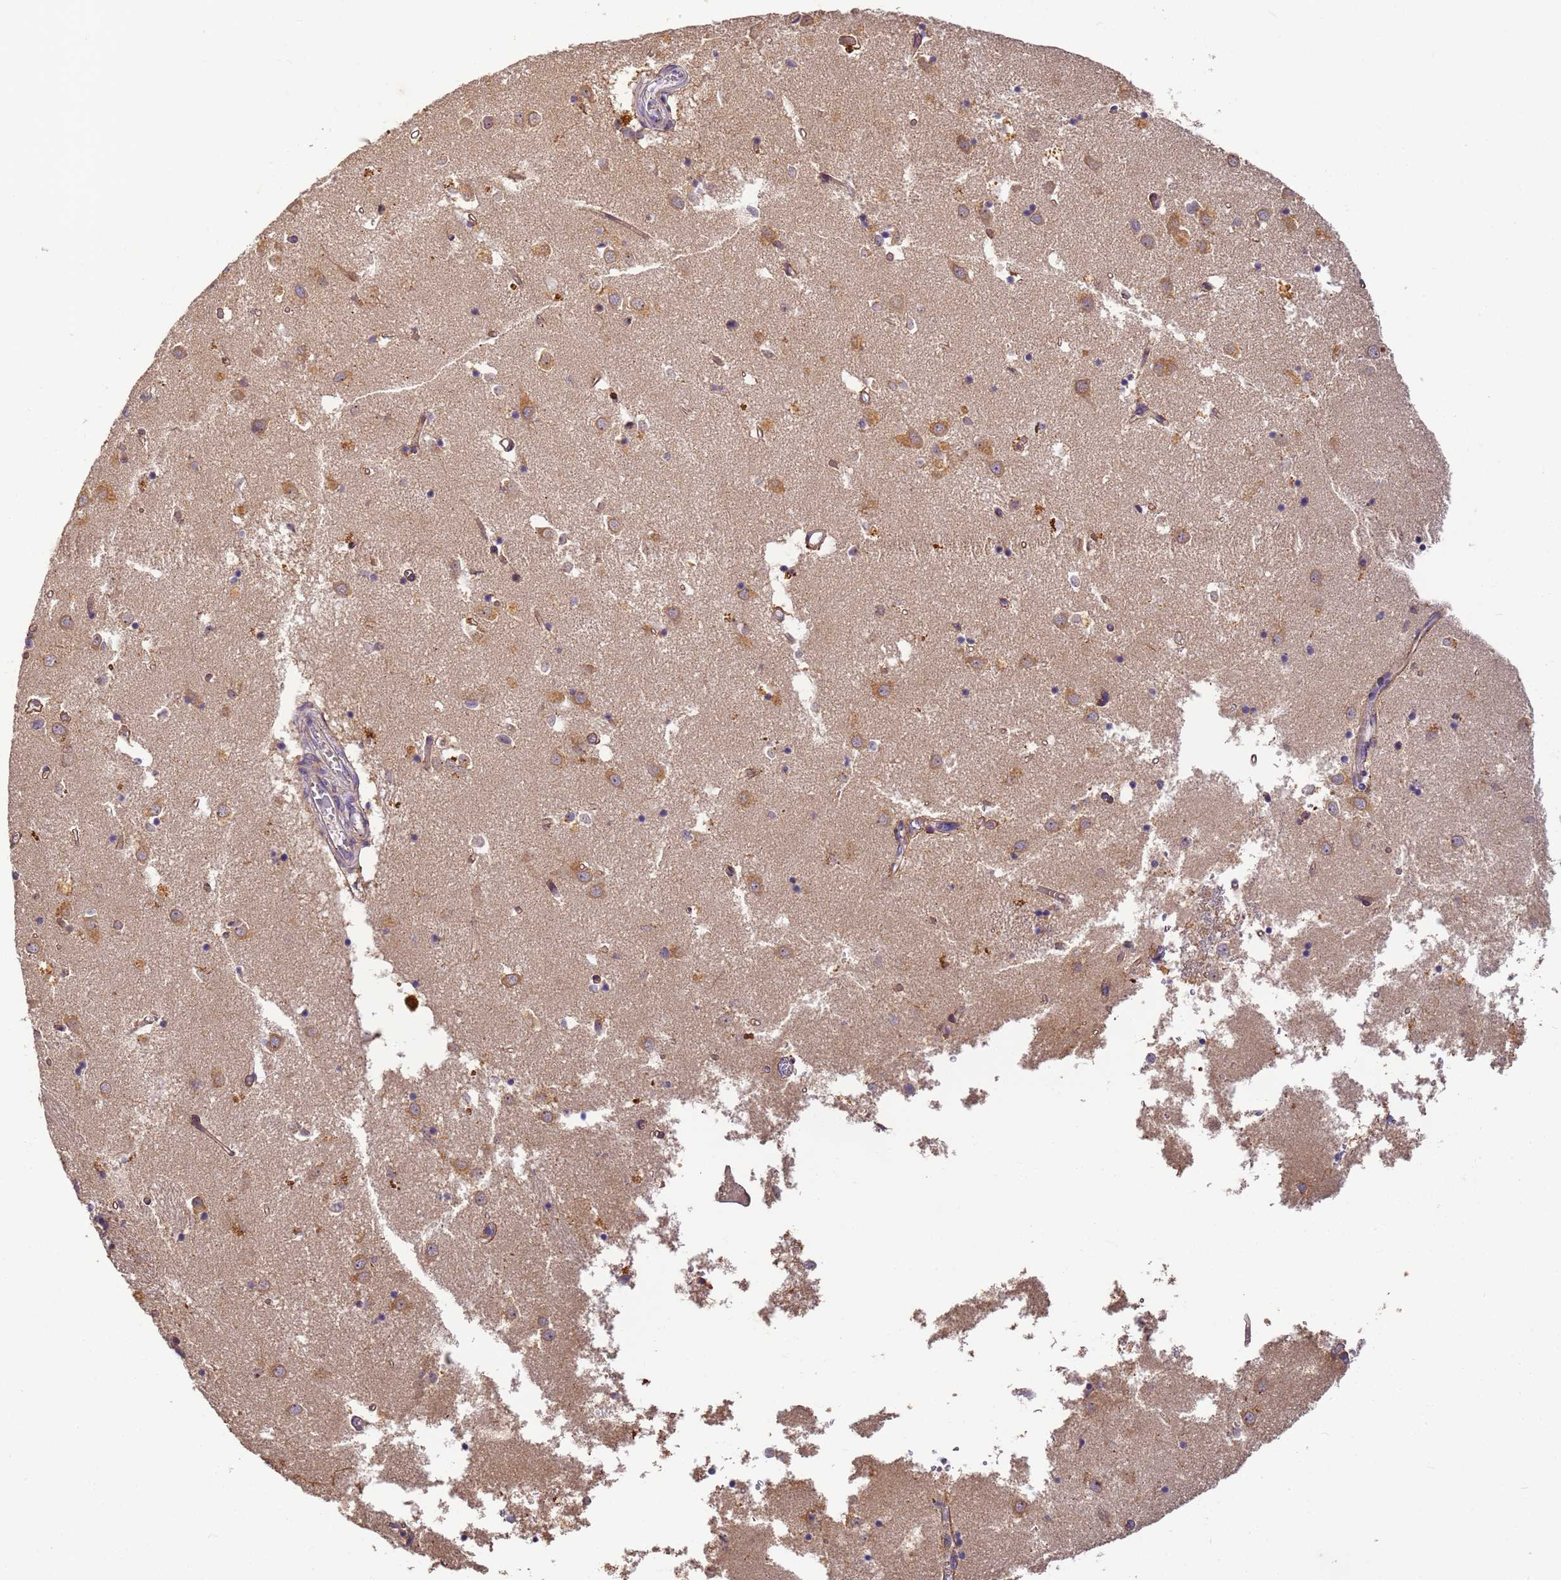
{"staining": {"intensity": "weak", "quantity": "<25%", "location": "cytoplasmic/membranous"}, "tissue": "caudate", "cell_type": "Glial cells", "image_type": "normal", "snomed": [{"axis": "morphology", "description": "Normal tissue, NOS"}, {"axis": "topography", "description": "Lateral ventricle wall"}], "caption": "This is an immunohistochemistry image of benign human caudate. There is no positivity in glial cells.", "gene": "TIGAR", "patient": {"sex": "male", "age": 70}}